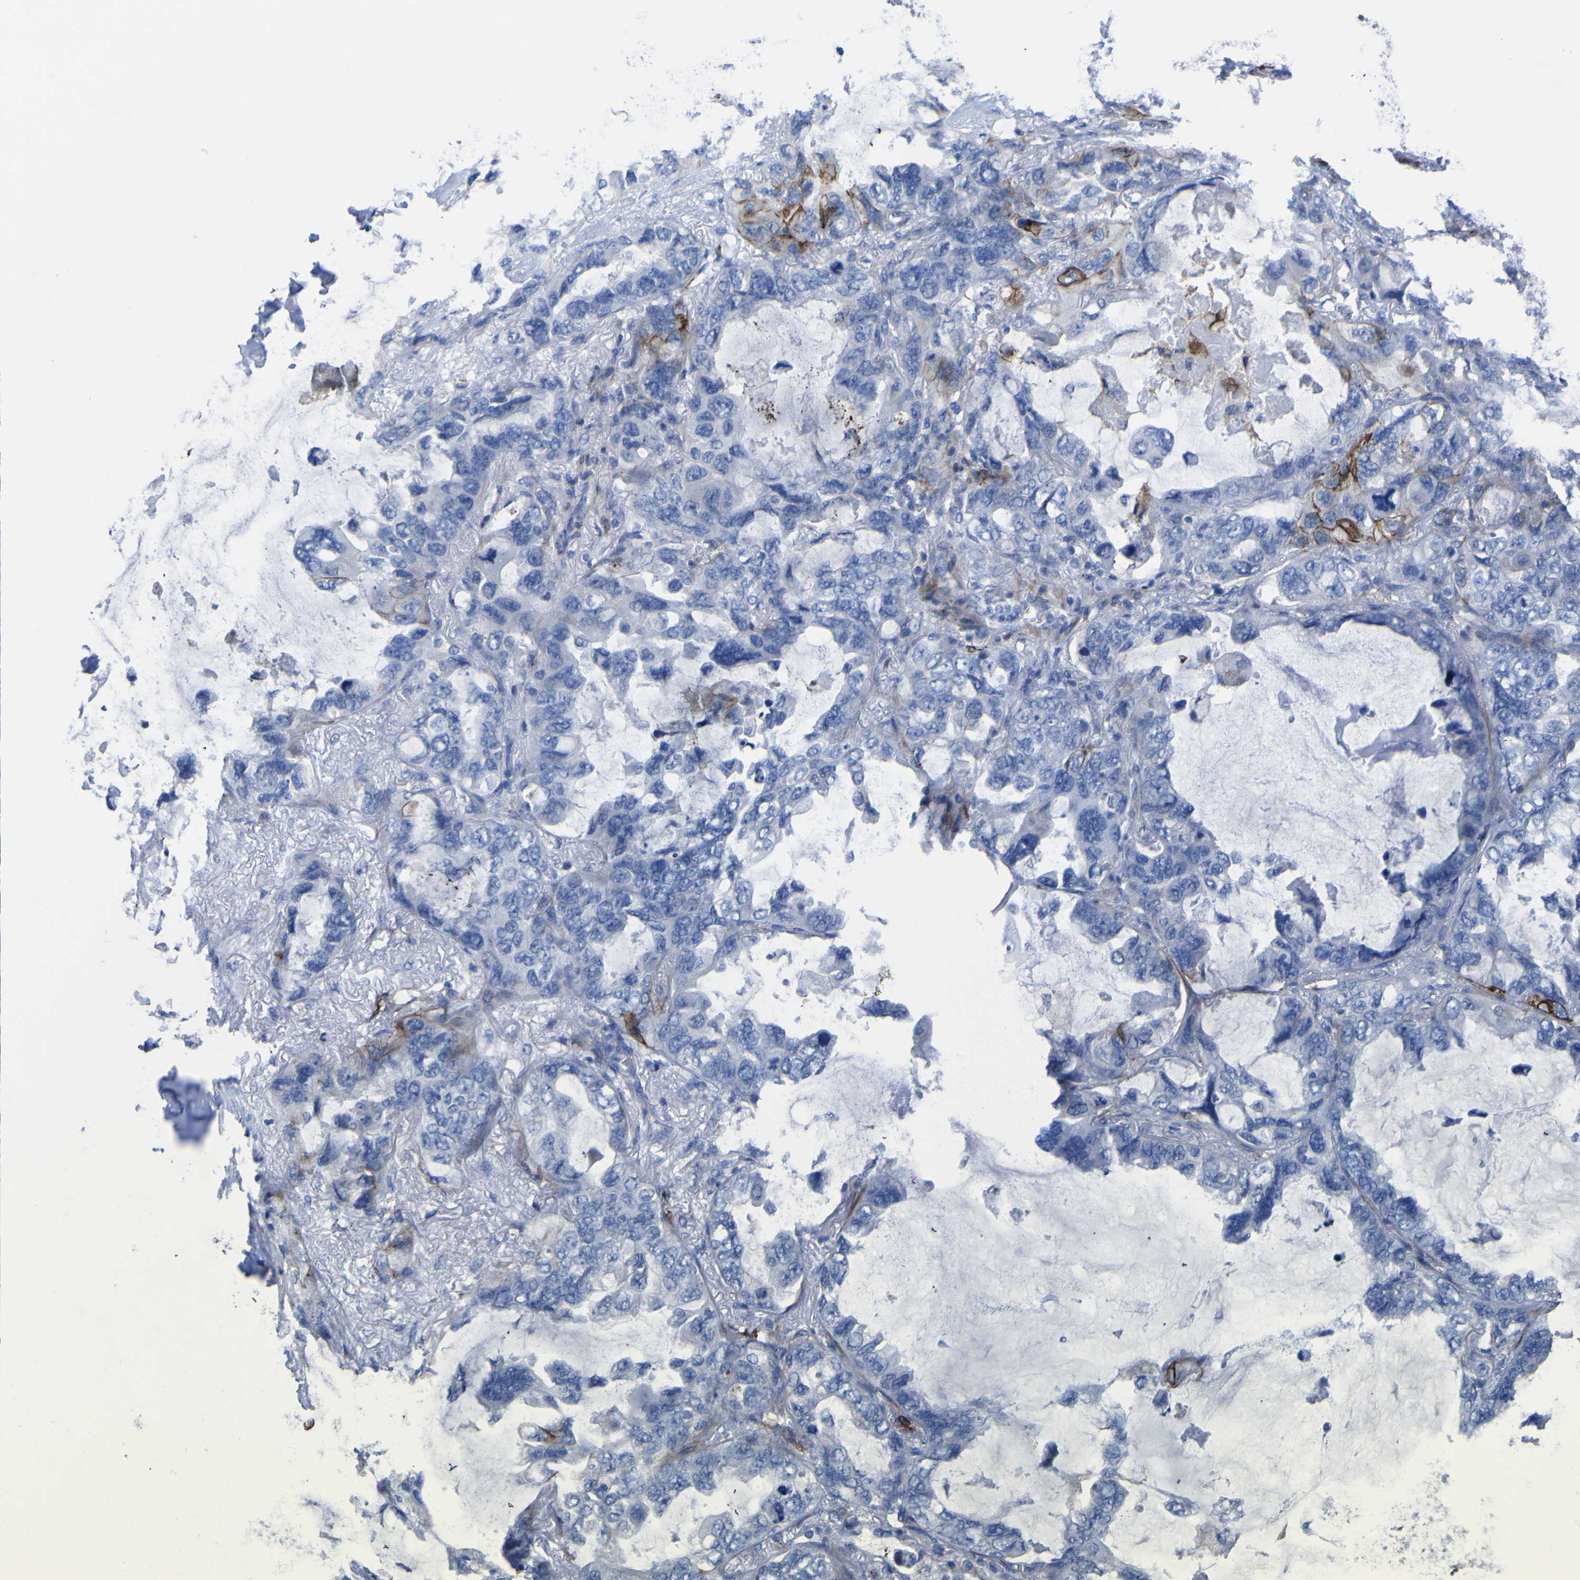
{"staining": {"intensity": "strong", "quantity": "<25%", "location": "cytoplasmic/membranous"}, "tissue": "lung cancer", "cell_type": "Tumor cells", "image_type": "cancer", "snomed": [{"axis": "morphology", "description": "Squamous cell carcinoma, NOS"}, {"axis": "topography", "description": "Lung"}], "caption": "Protein analysis of lung cancer (squamous cell carcinoma) tissue exhibits strong cytoplasmic/membranous expression in about <25% of tumor cells.", "gene": "AGO4", "patient": {"sex": "female", "age": 73}}